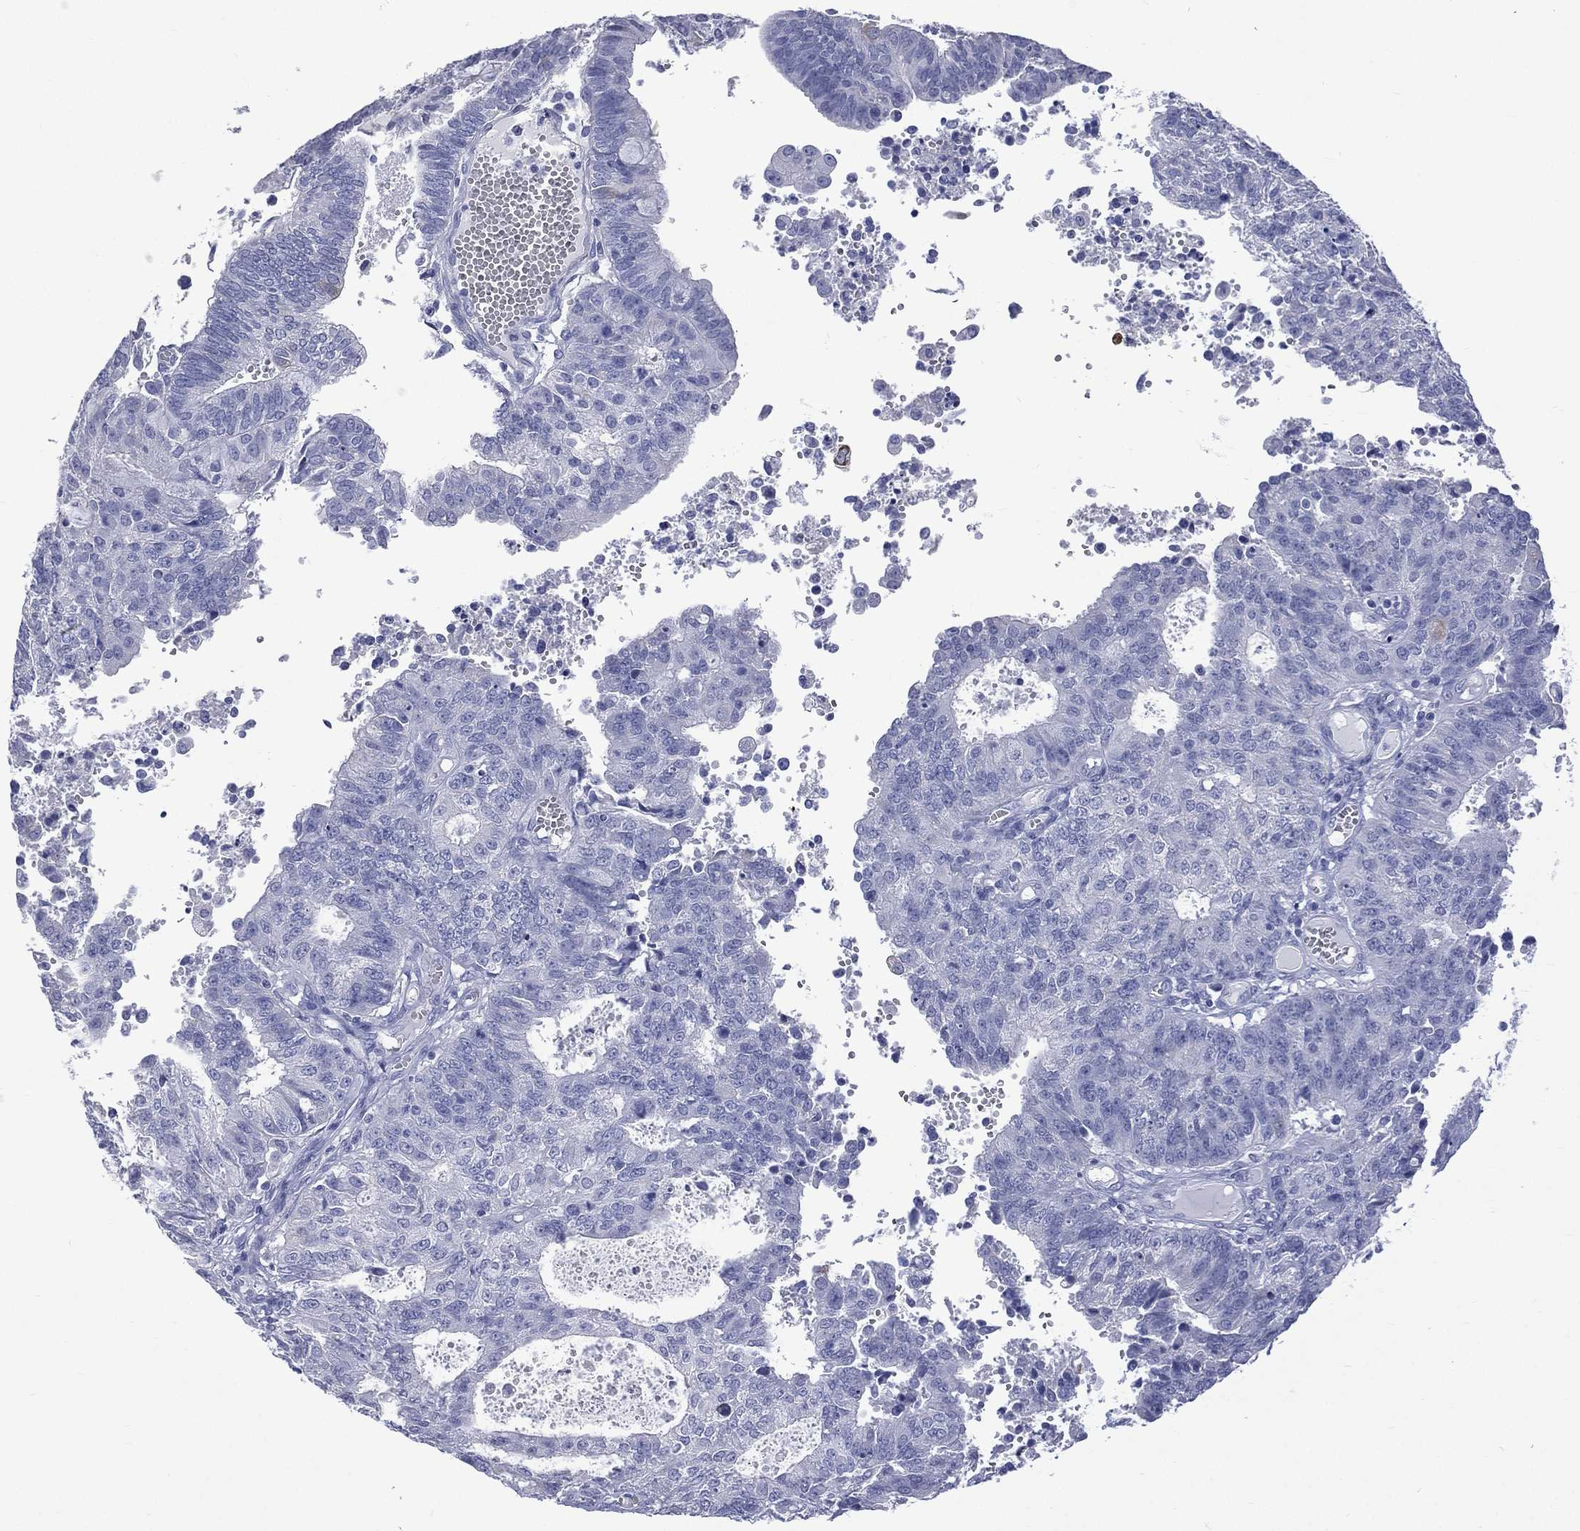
{"staining": {"intensity": "negative", "quantity": "none", "location": "none"}, "tissue": "endometrial cancer", "cell_type": "Tumor cells", "image_type": "cancer", "snomed": [{"axis": "morphology", "description": "Adenocarcinoma, NOS"}, {"axis": "topography", "description": "Endometrium"}], "caption": "This histopathology image is of endometrial cancer (adenocarcinoma) stained with IHC to label a protein in brown with the nuclei are counter-stained blue. There is no positivity in tumor cells.", "gene": "CES2", "patient": {"sex": "female", "age": 82}}